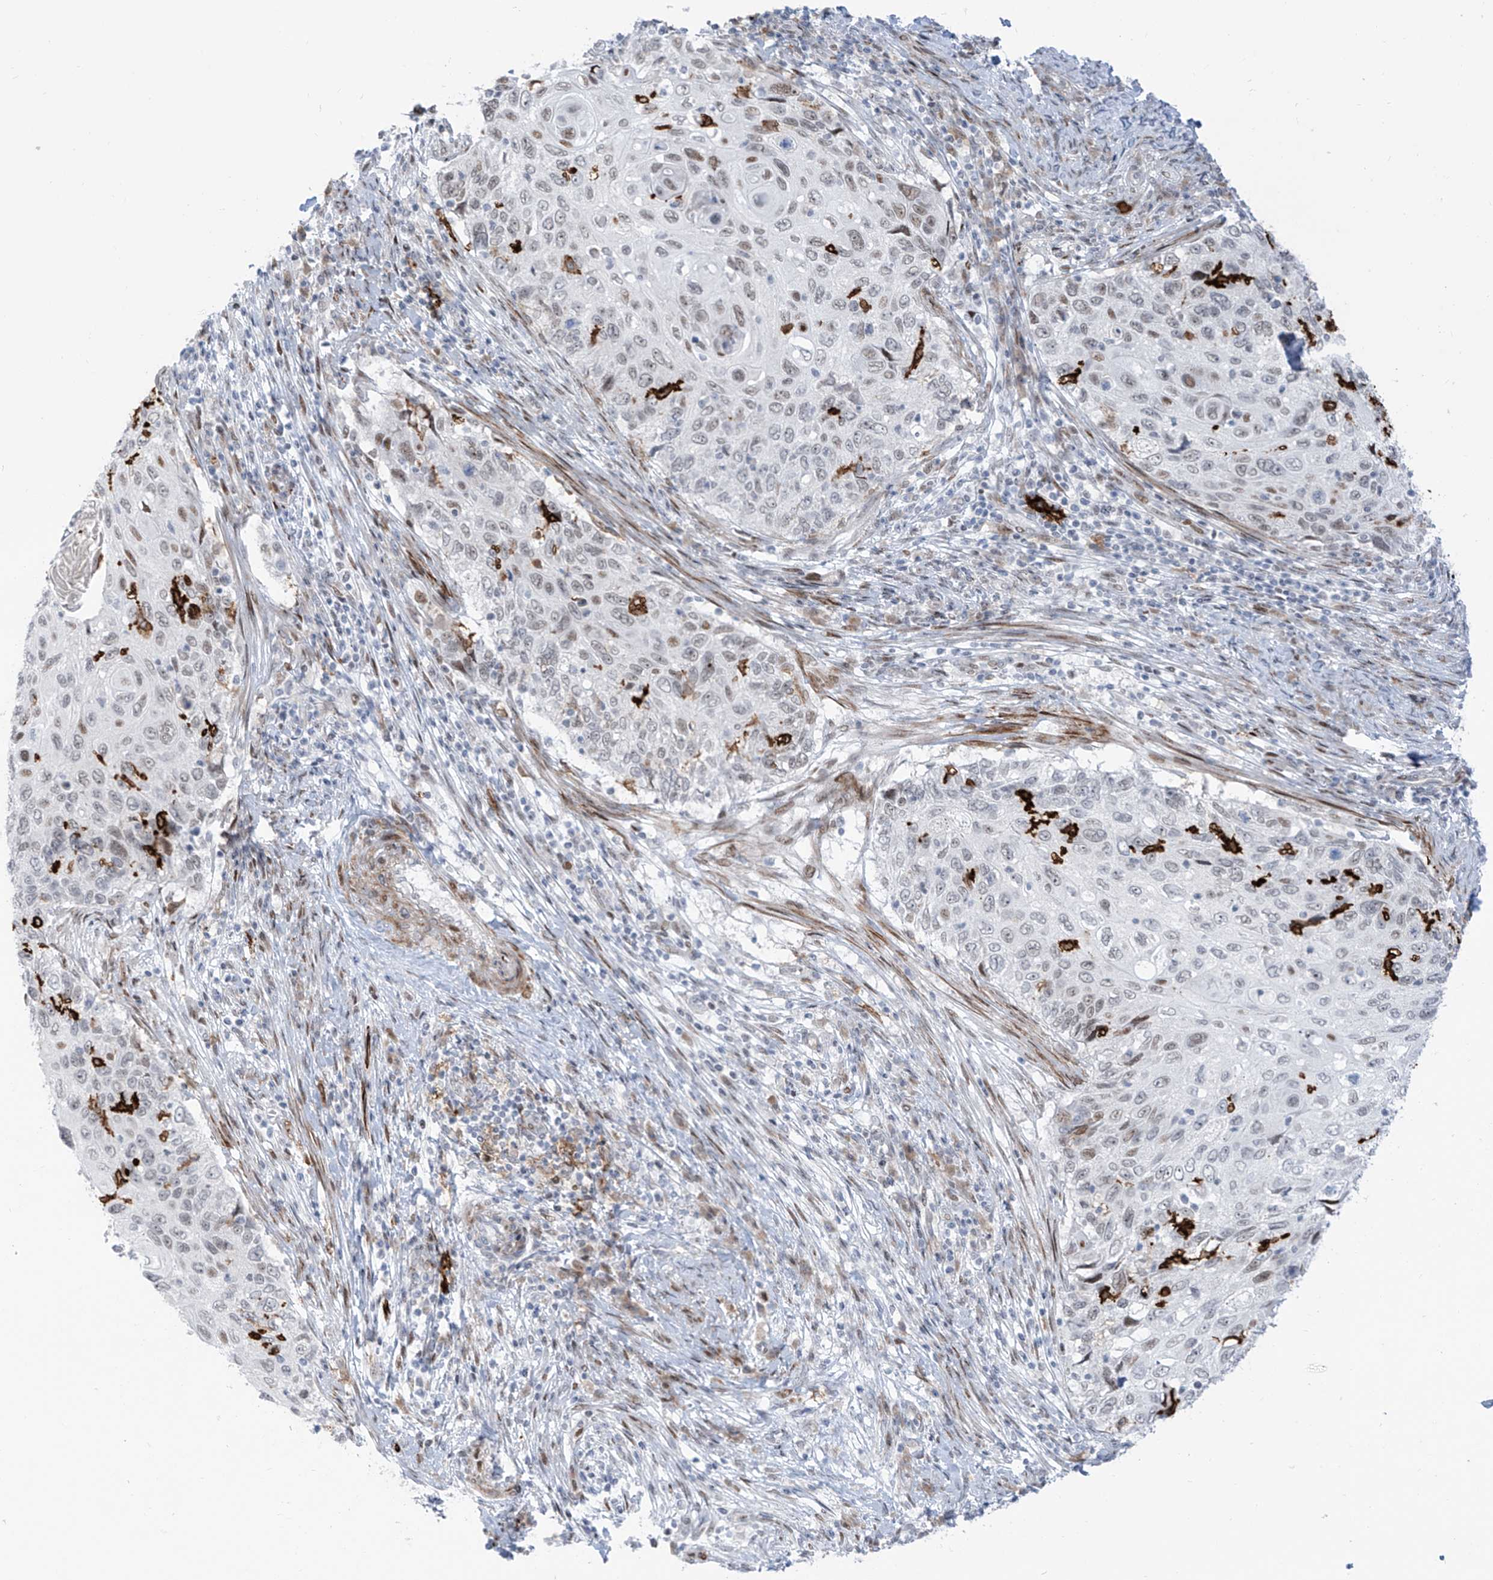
{"staining": {"intensity": "weak", "quantity": "<25%", "location": "nuclear"}, "tissue": "cervical cancer", "cell_type": "Tumor cells", "image_type": "cancer", "snomed": [{"axis": "morphology", "description": "Squamous cell carcinoma, NOS"}, {"axis": "topography", "description": "Cervix"}], "caption": "Cervical squamous cell carcinoma was stained to show a protein in brown. There is no significant staining in tumor cells. (DAB (3,3'-diaminobenzidine) immunohistochemistry, high magnification).", "gene": "LIN9", "patient": {"sex": "female", "age": 70}}